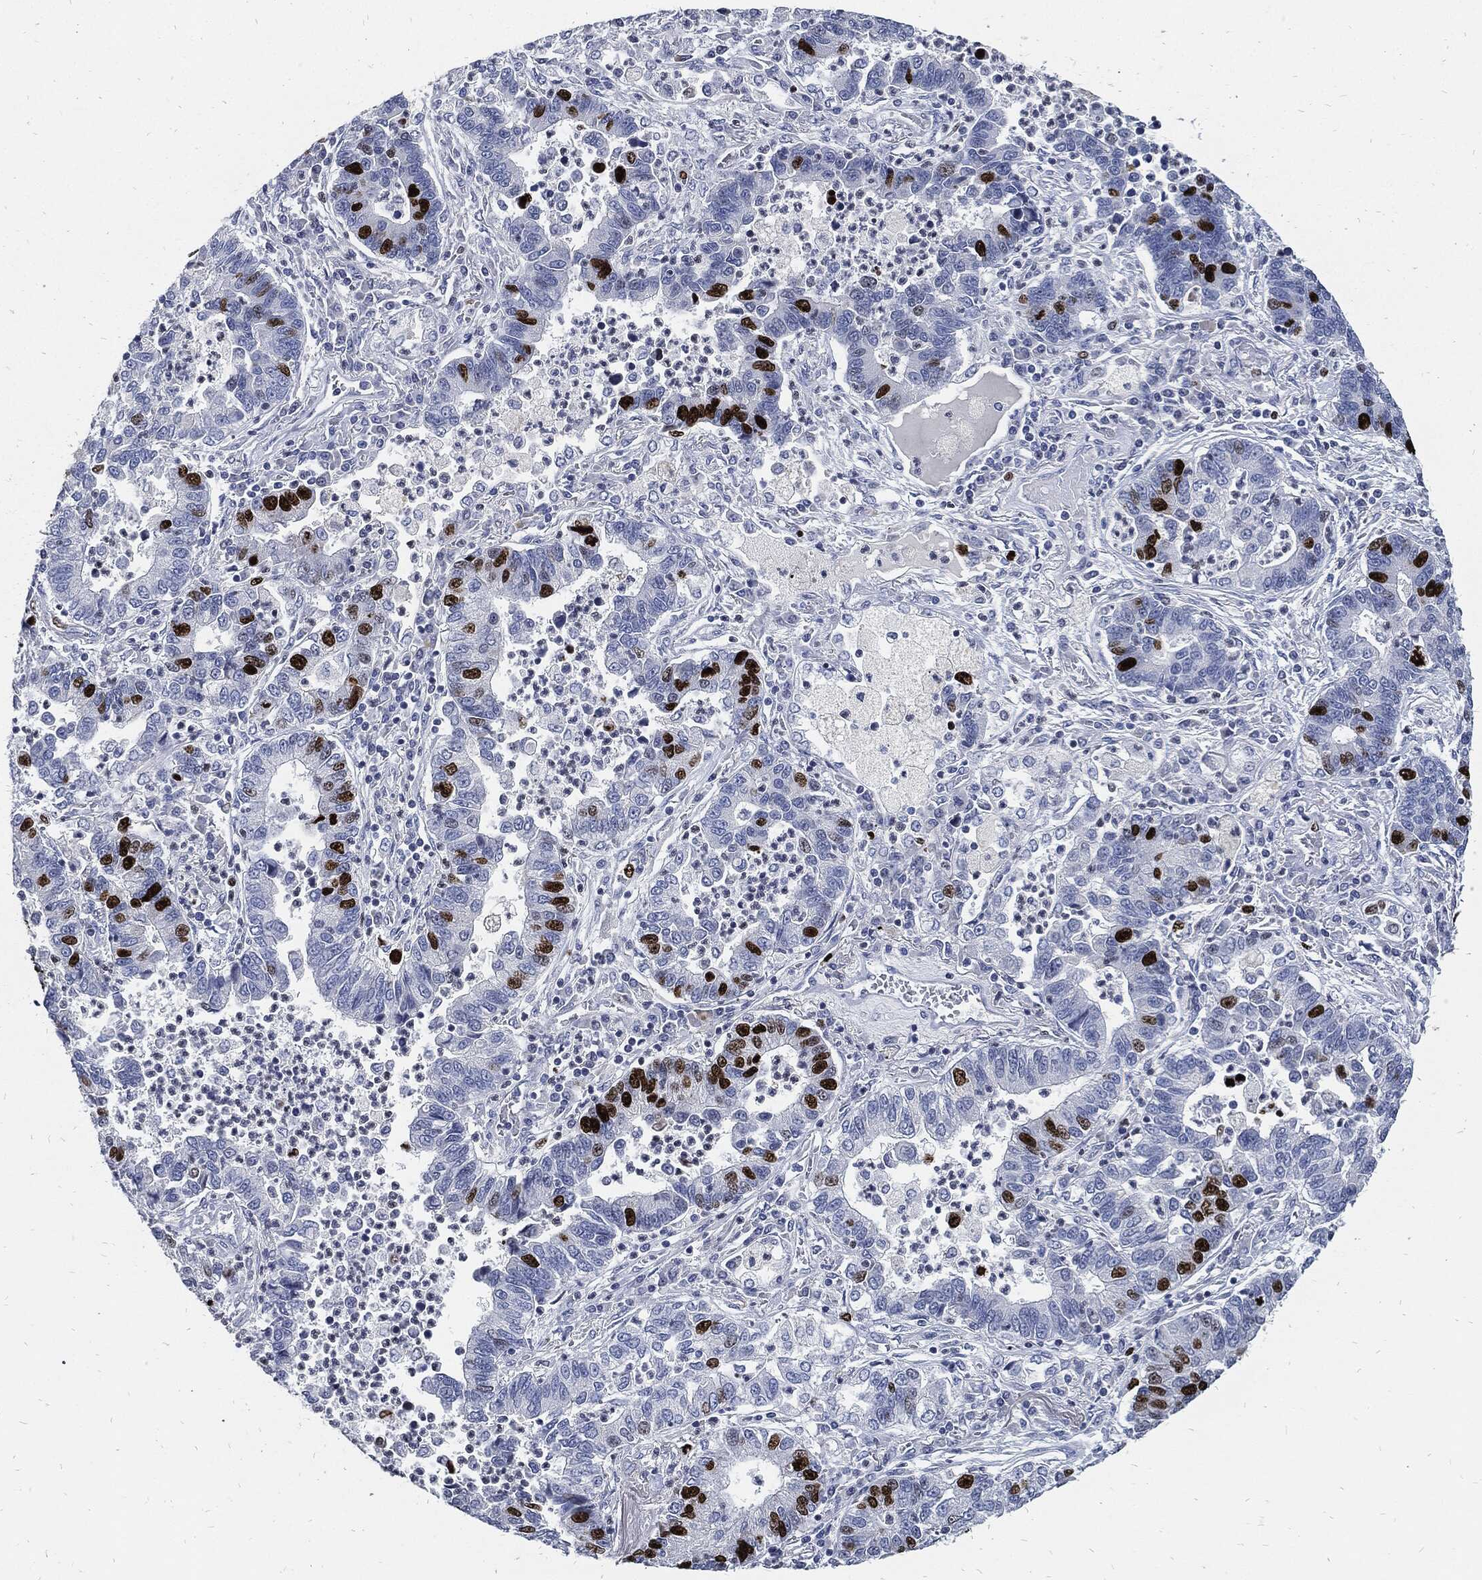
{"staining": {"intensity": "strong", "quantity": "<25%", "location": "nuclear"}, "tissue": "lung cancer", "cell_type": "Tumor cells", "image_type": "cancer", "snomed": [{"axis": "morphology", "description": "Adenocarcinoma, NOS"}, {"axis": "topography", "description": "Lung"}], "caption": "High-magnification brightfield microscopy of lung adenocarcinoma stained with DAB (brown) and counterstained with hematoxylin (blue). tumor cells exhibit strong nuclear positivity is identified in approximately<25% of cells.", "gene": "MKI67", "patient": {"sex": "female", "age": 57}}